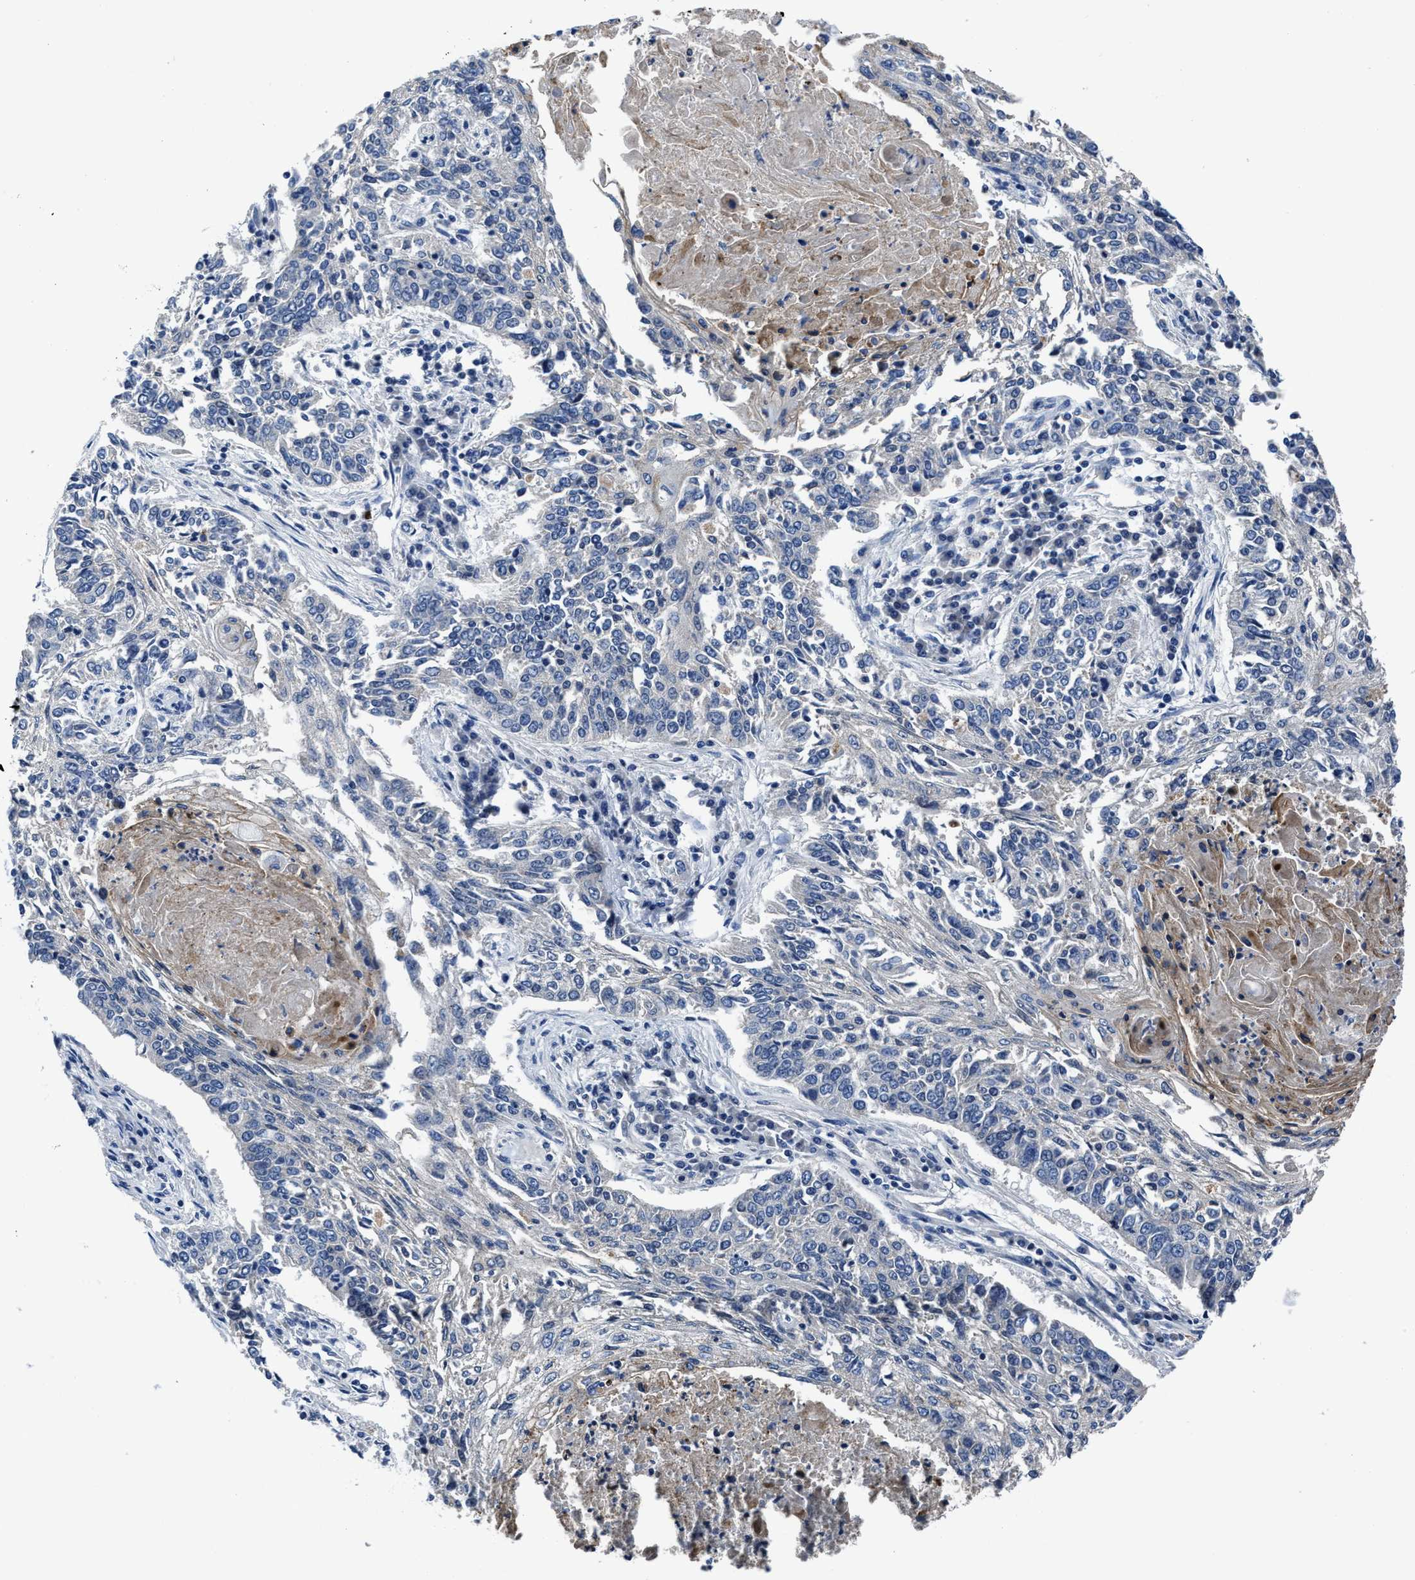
{"staining": {"intensity": "negative", "quantity": "none", "location": "none"}, "tissue": "lung cancer", "cell_type": "Tumor cells", "image_type": "cancer", "snomed": [{"axis": "morphology", "description": "Normal tissue, NOS"}, {"axis": "morphology", "description": "Squamous cell carcinoma, NOS"}, {"axis": "topography", "description": "Cartilage tissue"}, {"axis": "topography", "description": "Bronchus"}, {"axis": "topography", "description": "Lung"}], "caption": "Tumor cells show no significant protein positivity in lung cancer.", "gene": "GHITM", "patient": {"sex": "female", "age": 49}}